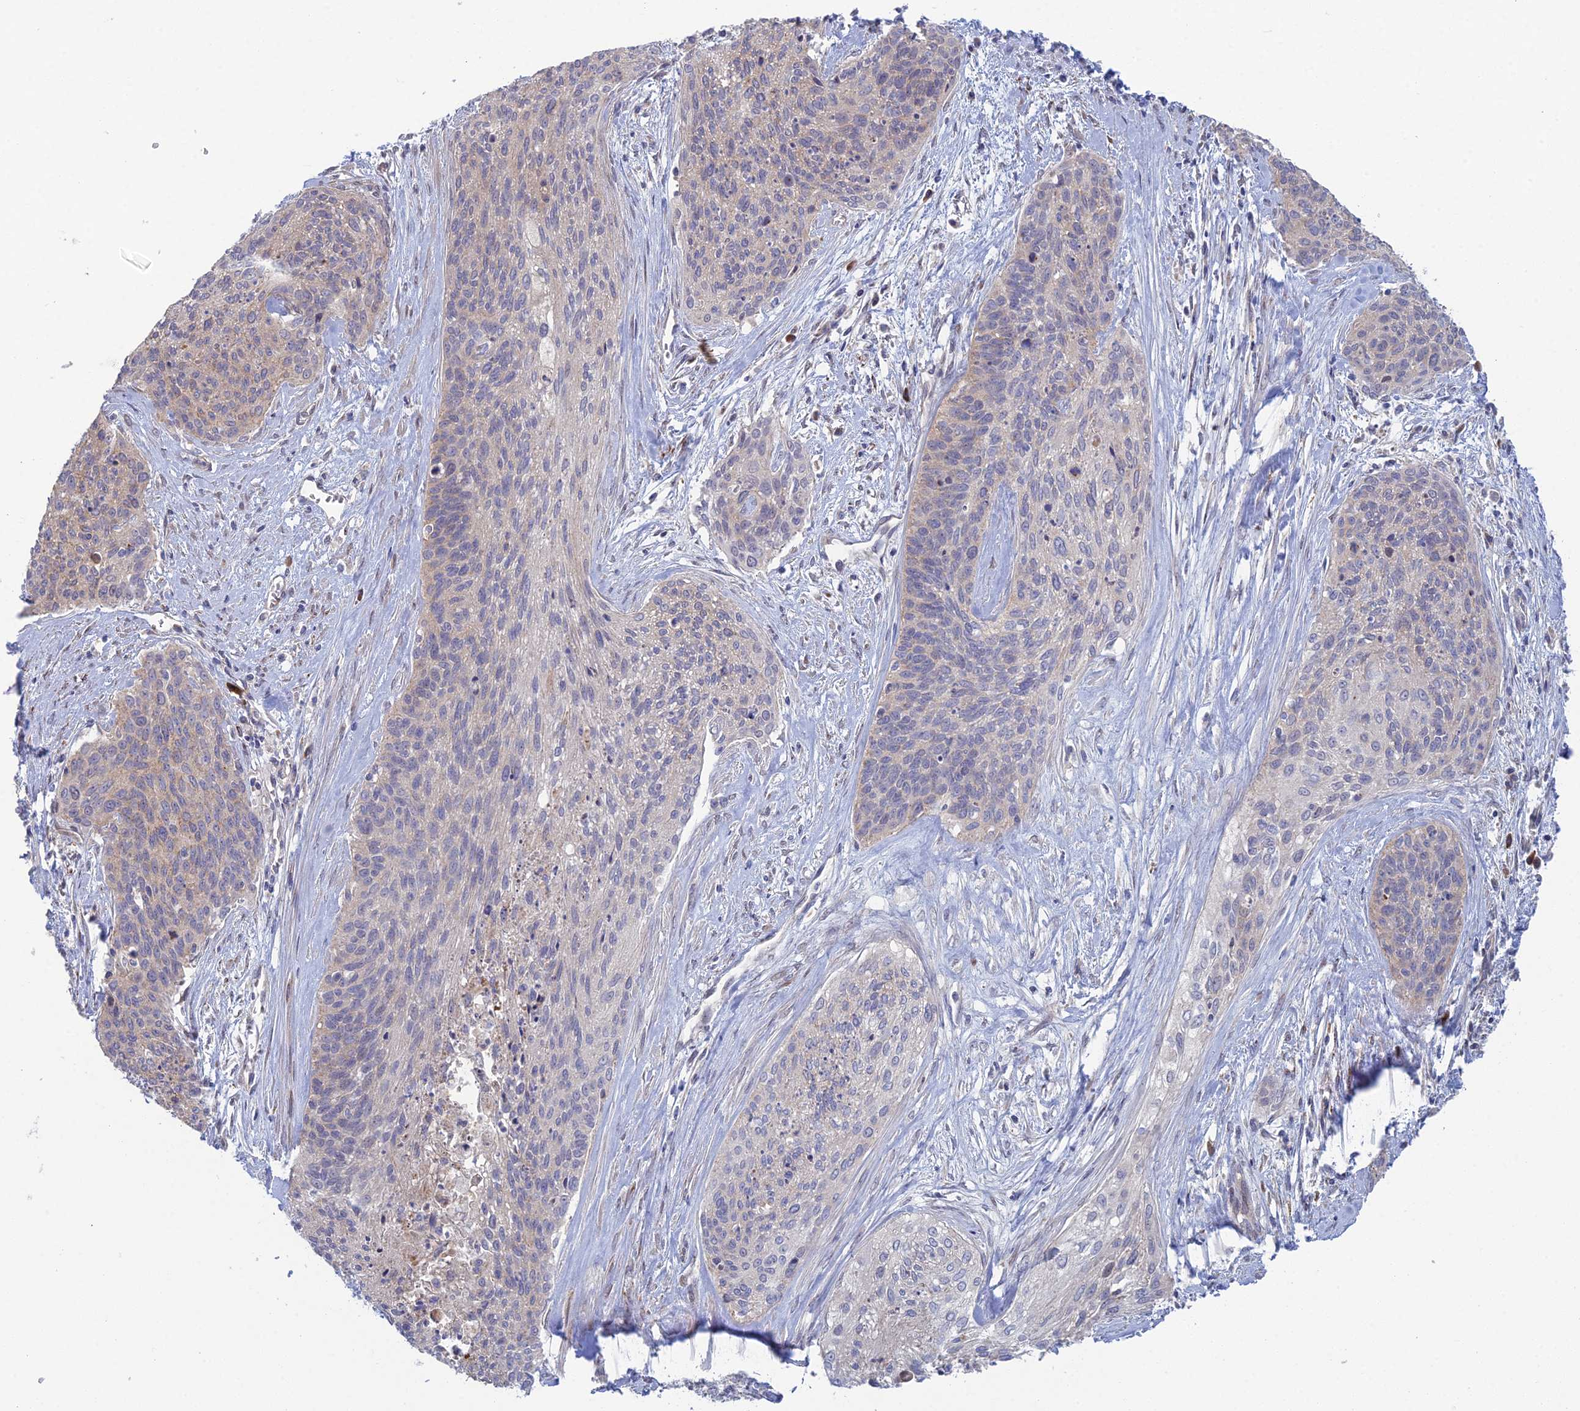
{"staining": {"intensity": "negative", "quantity": "none", "location": "none"}, "tissue": "cervical cancer", "cell_type": "Tumor cells", "image_type": "cancer", "snomed": [{"axis": "morphology", "description": "Squamous cell carcinoma, NOS"}, {"axis": "topography", "description": "Cervix"}], "caption": "DAB (3,3'-diaminobenzidine) immunohistochemical staining of cervical squamous cell carcinoma displays no significant positivity in tumor cells.", "gene": "ARL16", "patient": {"sex": "female", "age": 55}}